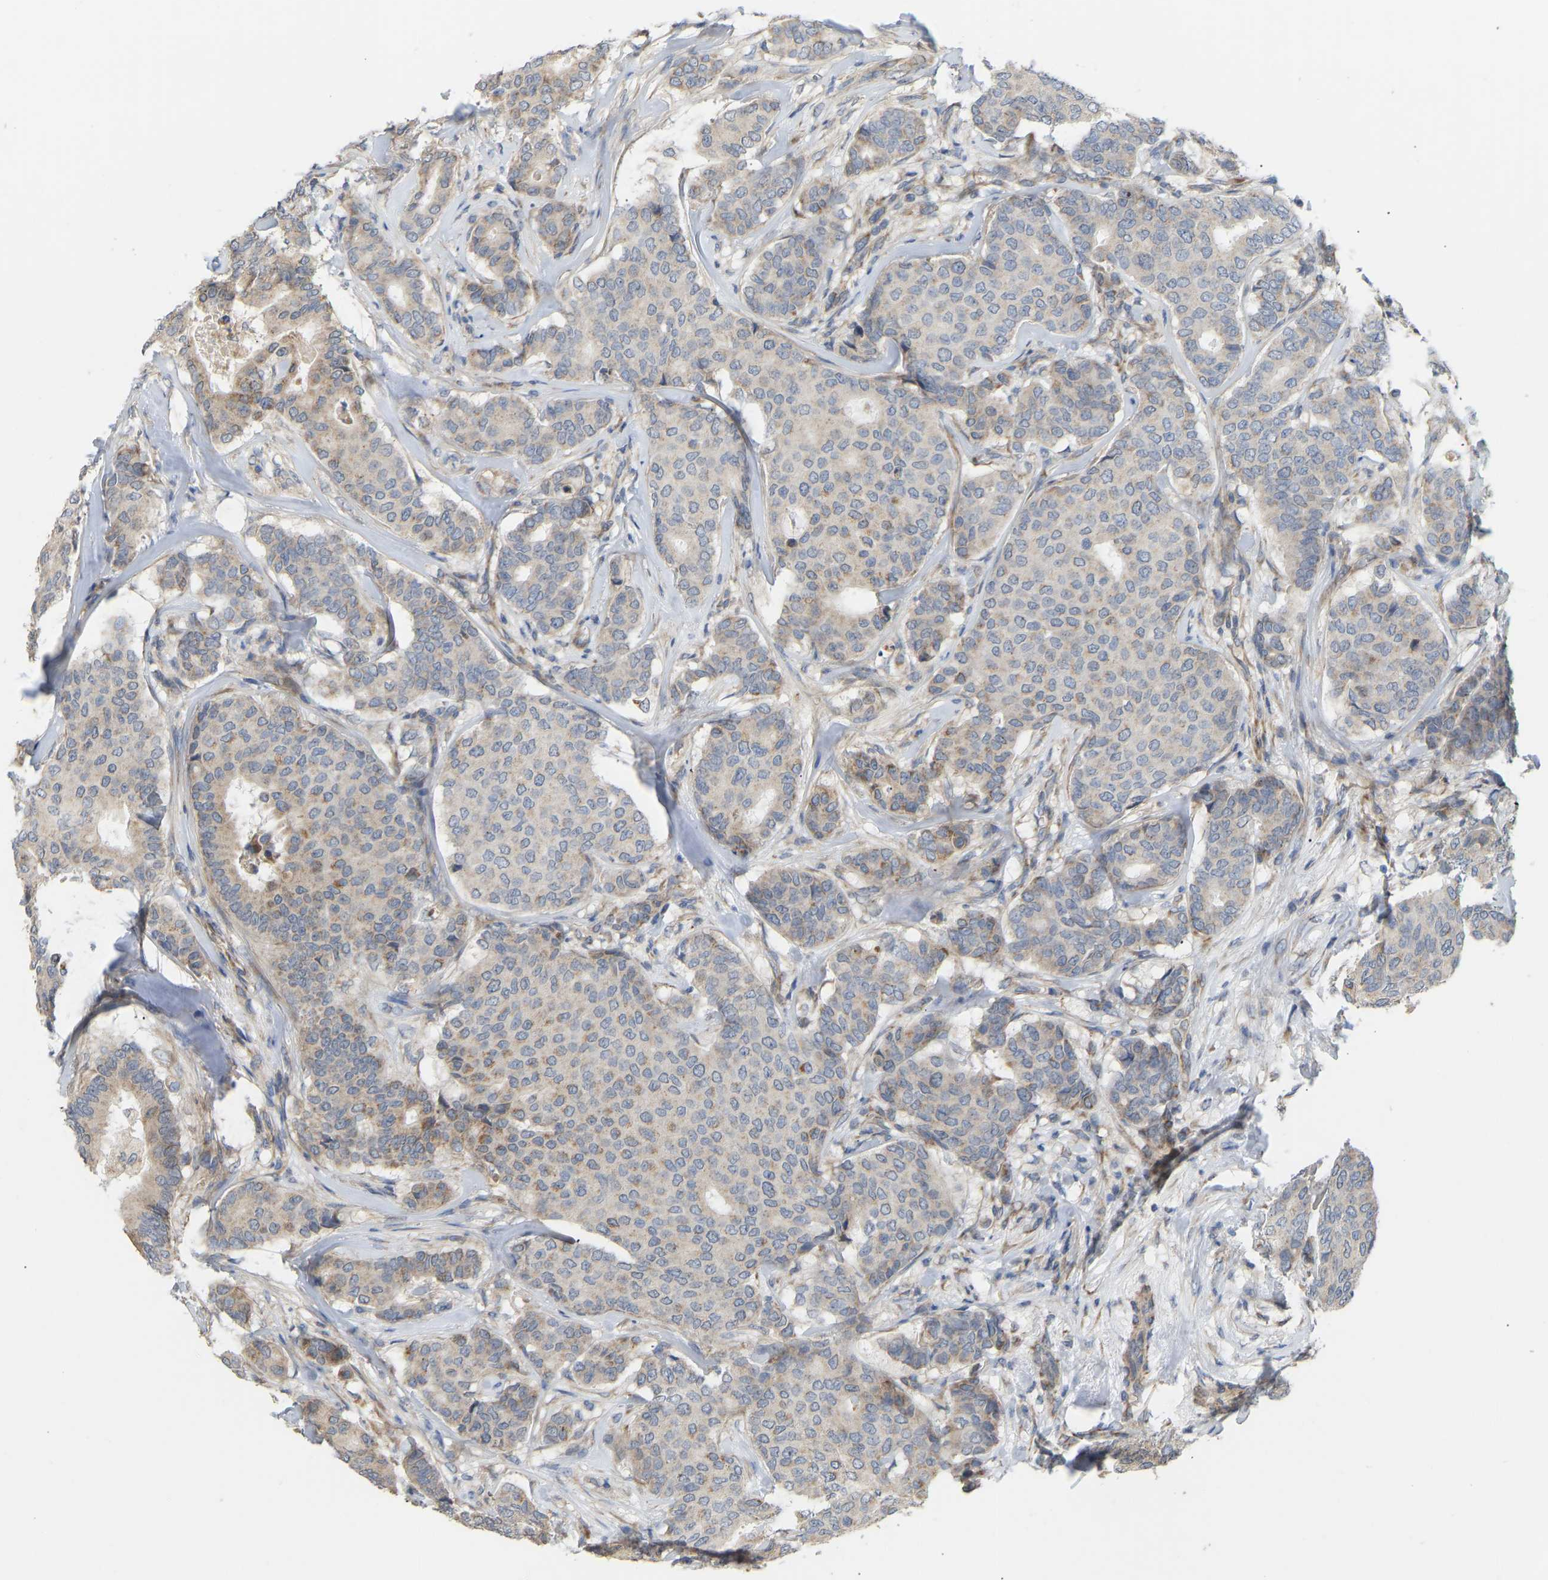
{"staining": {"intensity": "weak", "quantity": "<25%", "location": "cytoplasmic/membranous"}, "tissue": "breast cancer", "cell_type": "Tumor cells", "image_type": "cancer", "snomed": [{"axis": "morphology", "description": "Duct carcinoma"}, {"axis": "topography", "description": "Breast"}], "caption": "The histopathology image exhibits no staining of tumor cells in invasive ductal carcinoma (breast).", "gene": "HACD2", "patient": {"sex": "female", "age": 75}}